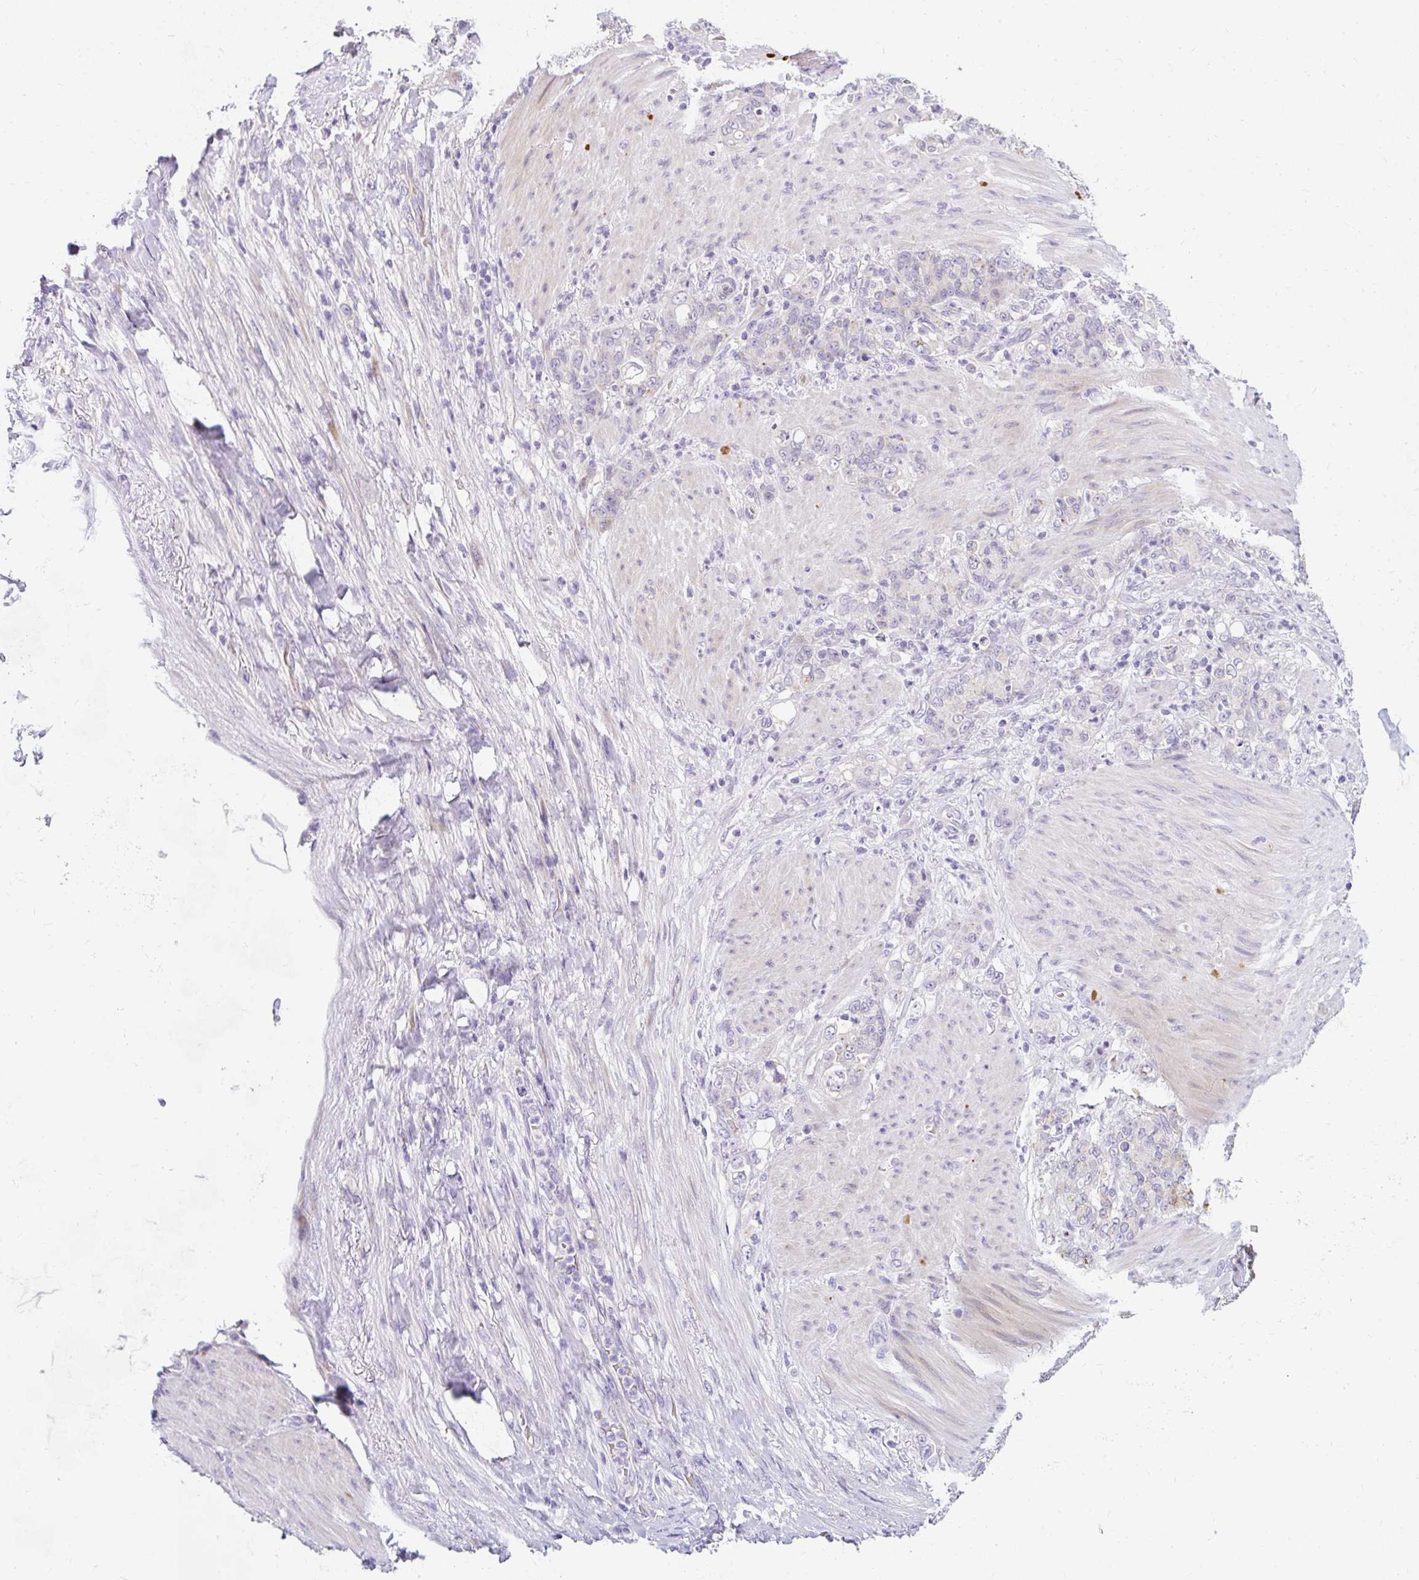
{"staining": {"intensity": "negative", "quantity": "none", "location": "none"}, "tissue": "stomach cancer", "cell_type": "Tumor cells", "image_type": "cancer", "snomed": [{"axis": "morphology", "description": "Adenocarcinoma, NOS"}, {"axis": "topography", "description": "Stomach"}], "caption": "A micrograph of human adenocarcinoma (stomach) is negative for staining in tumor cells.", "gene": "DTX4", "patient": {"sex": "female", "age": 79}}